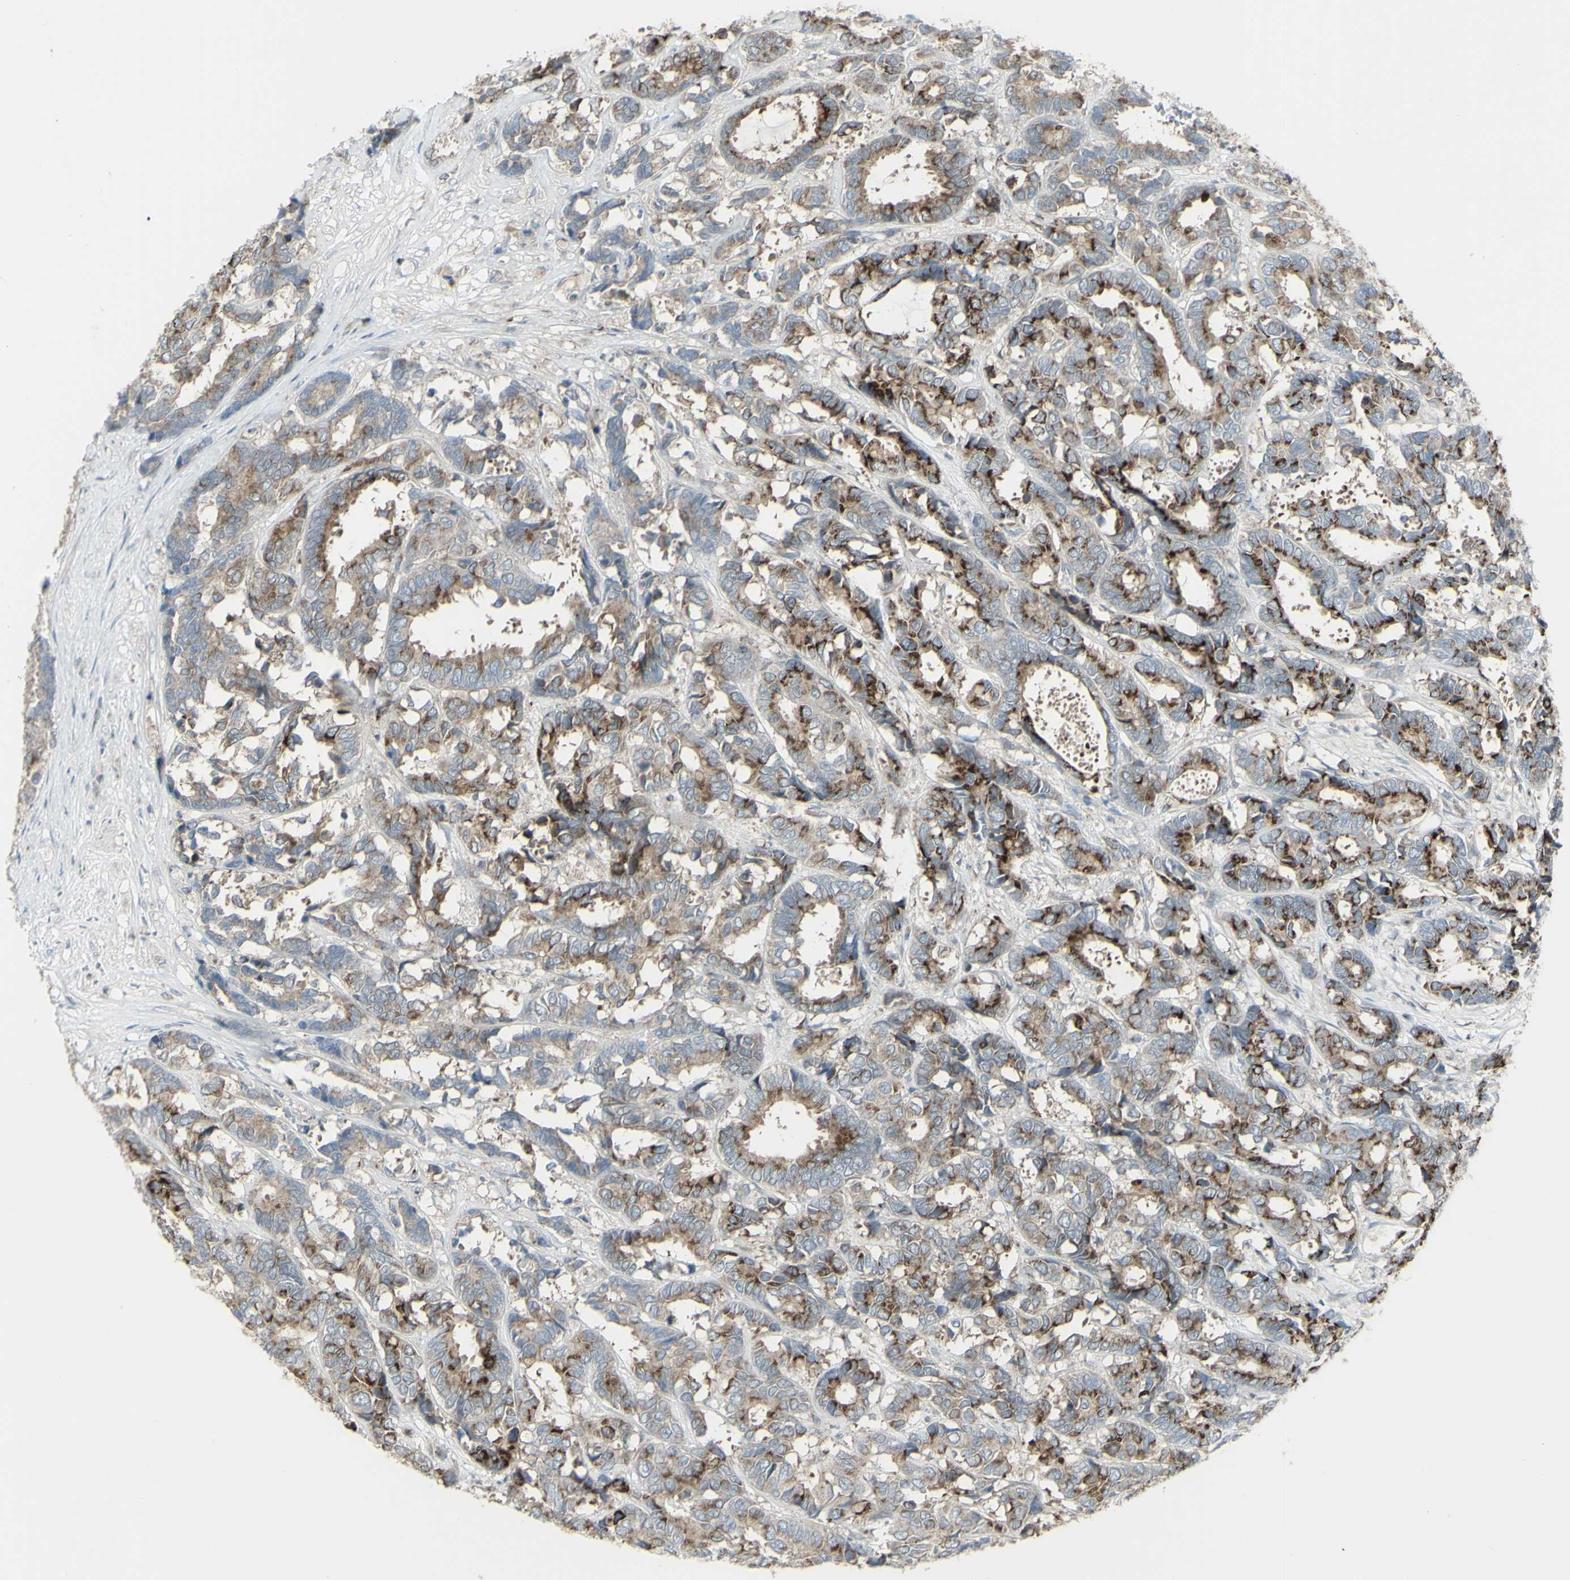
{"staining": {"intensity": "strong", "quantity": "25%-75%", "location": "cytoplasmic/membranous"}, "tissue": "breast cancer", "cell_type": "Tumor cells", "image_type": "cancer", "snomed": [{"axis": "morphology", "description": "Duct carcinoma"}, {"axis": "topography", "description": "Breast"}], "caption": "A brown stain labels strong cytoplasmic/membranous positivity of a protein in breast cancer (intraductal carcinoma) tumor cells.", "gene": "GALNT6", "patient": {"sex": "female", "age": 87}}